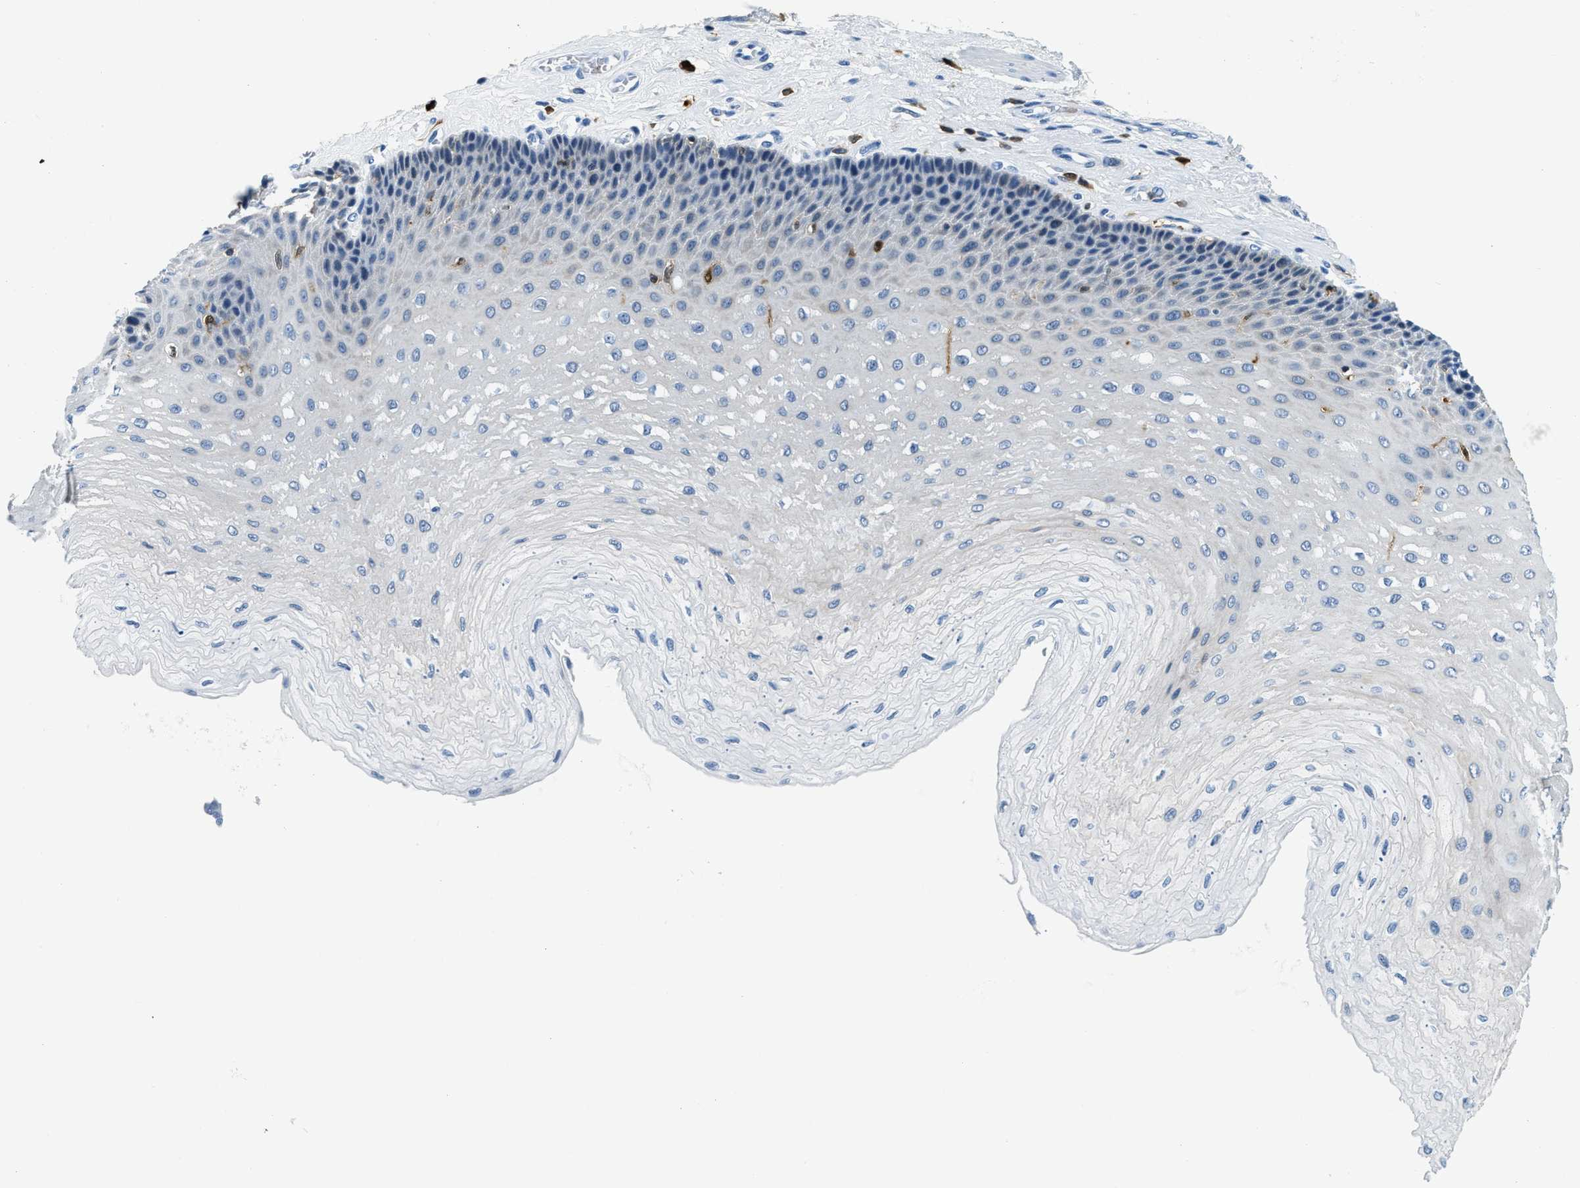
{"staining": {"intensity": "negative", "quantity": "none", "location": "none"}, "tissue": "esophagus", "cell_type": "Squamous epithelial cells", "image_type": "normal", "snomed": [{"axis": "morphology", "description": "Normal tissue, NOS"}, {"axis": "topography", "description": "Esophagus"}], "caption": "Normal esophagus was stained to show a protein in brown. There is no significant expression in squamous epithelial cells.", "gene": "CAPG", "patient": {"sex": "female", "age": 72}}